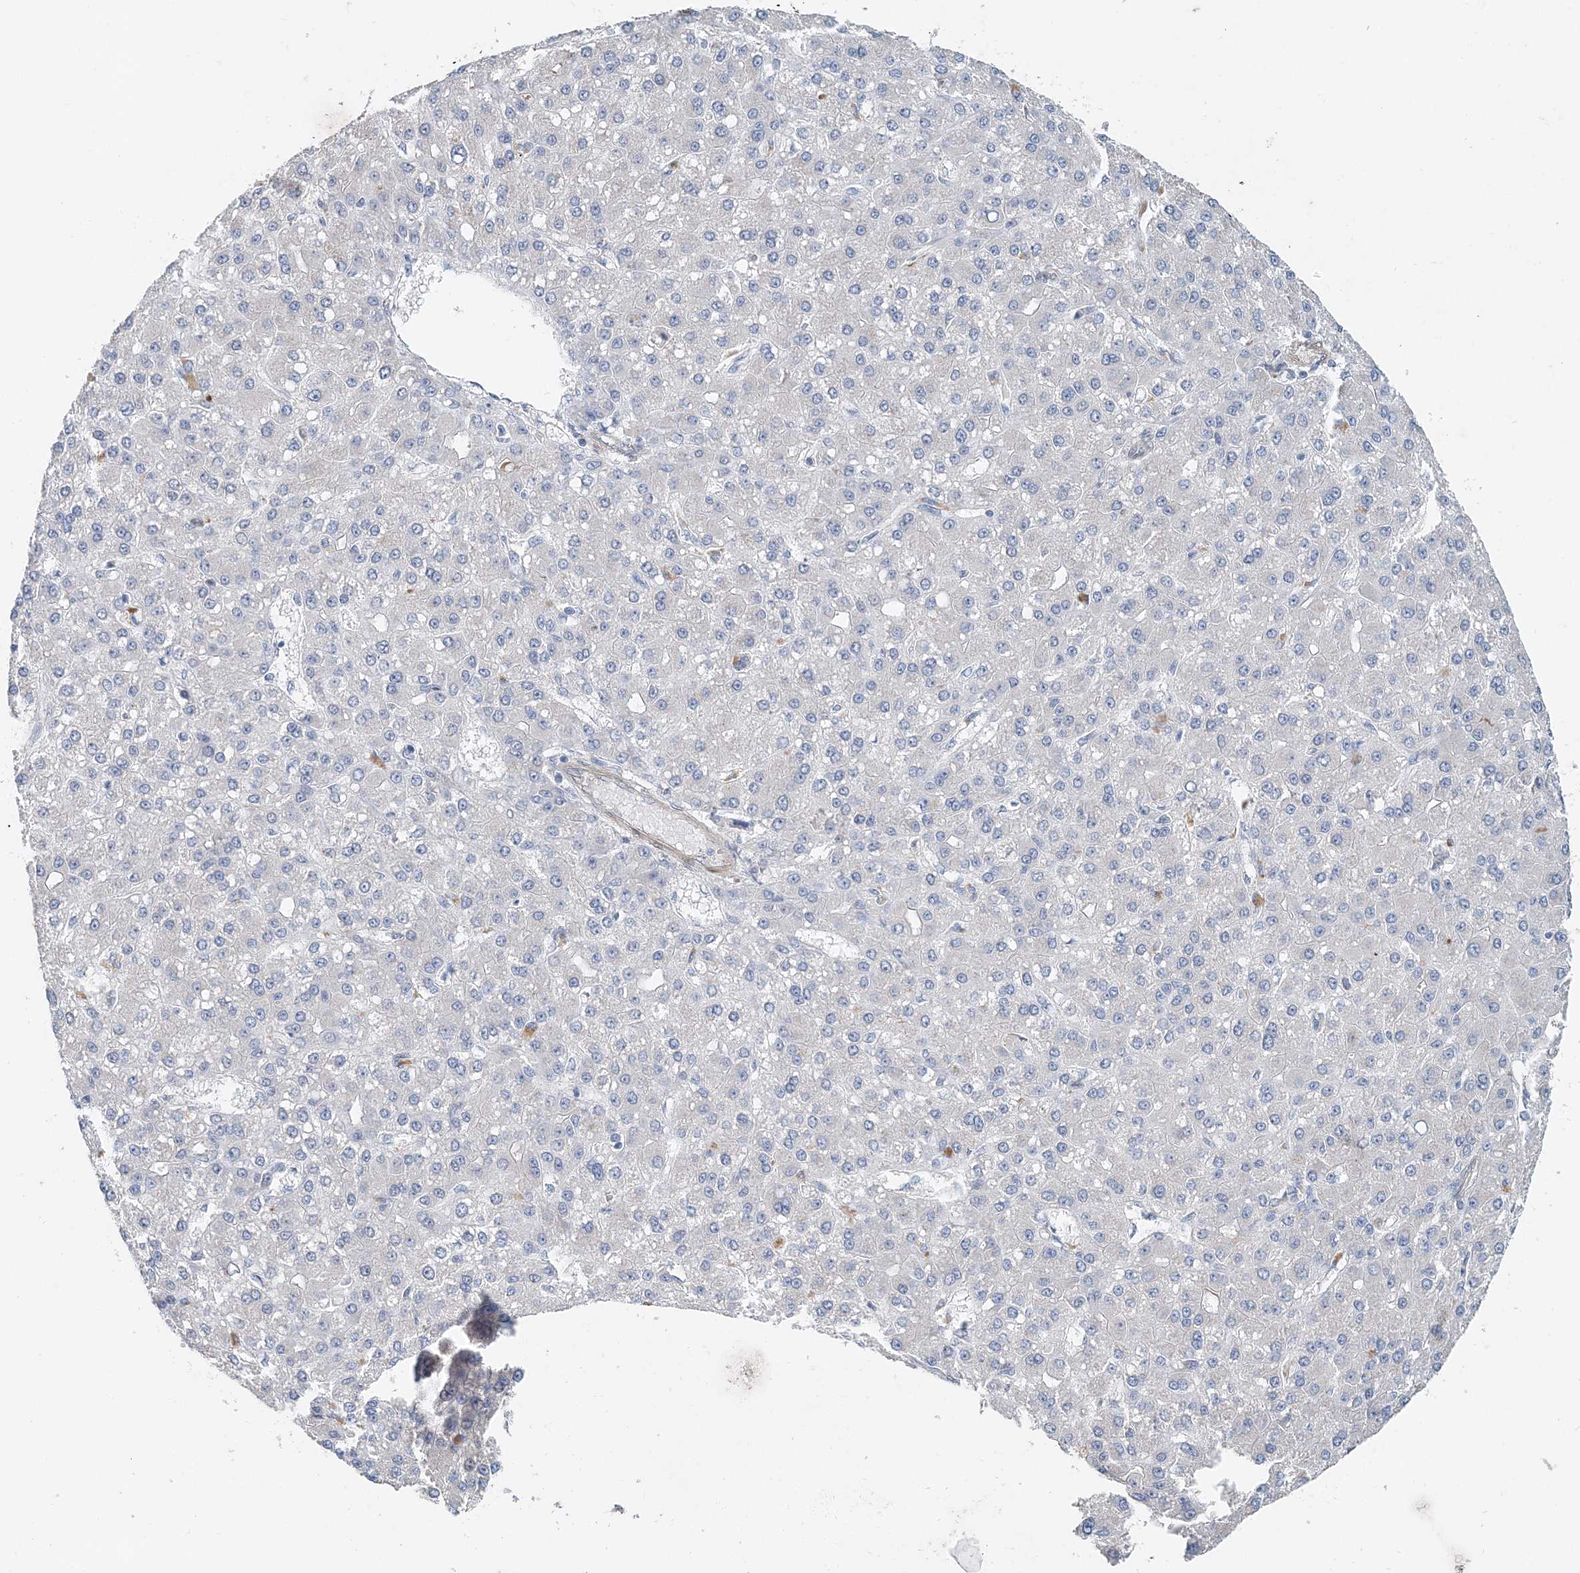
{"staining": {"intensity": "negative", "quantity": "none", "location": "none"}, "tissue": "liver cancer", "cell_type": "Tumor cells", "image_type": "cancer", "snomed": [{"axis": "morphology", "description": "Carcinoma, Hepatocellular, NOS"}, {"axis": "topography", "description": "Liver"}], "caption": "Immunohistochemistry (IHC) image of neoplastic tissue: human hepatocellular carcinoma (liver) stained with DAB (3,3'-diaminobenzidine) exhibits no significant protein staining in tumor cells. The staining was performed using DAB (3,3'-diaminobenzidine) to visualize the protein expression in brown, while the nuclei were stained in blue with hematoxylin (Magnification: 20x).", "gene": "PFN2", "patient": {"sex": "male", "age": 67}}